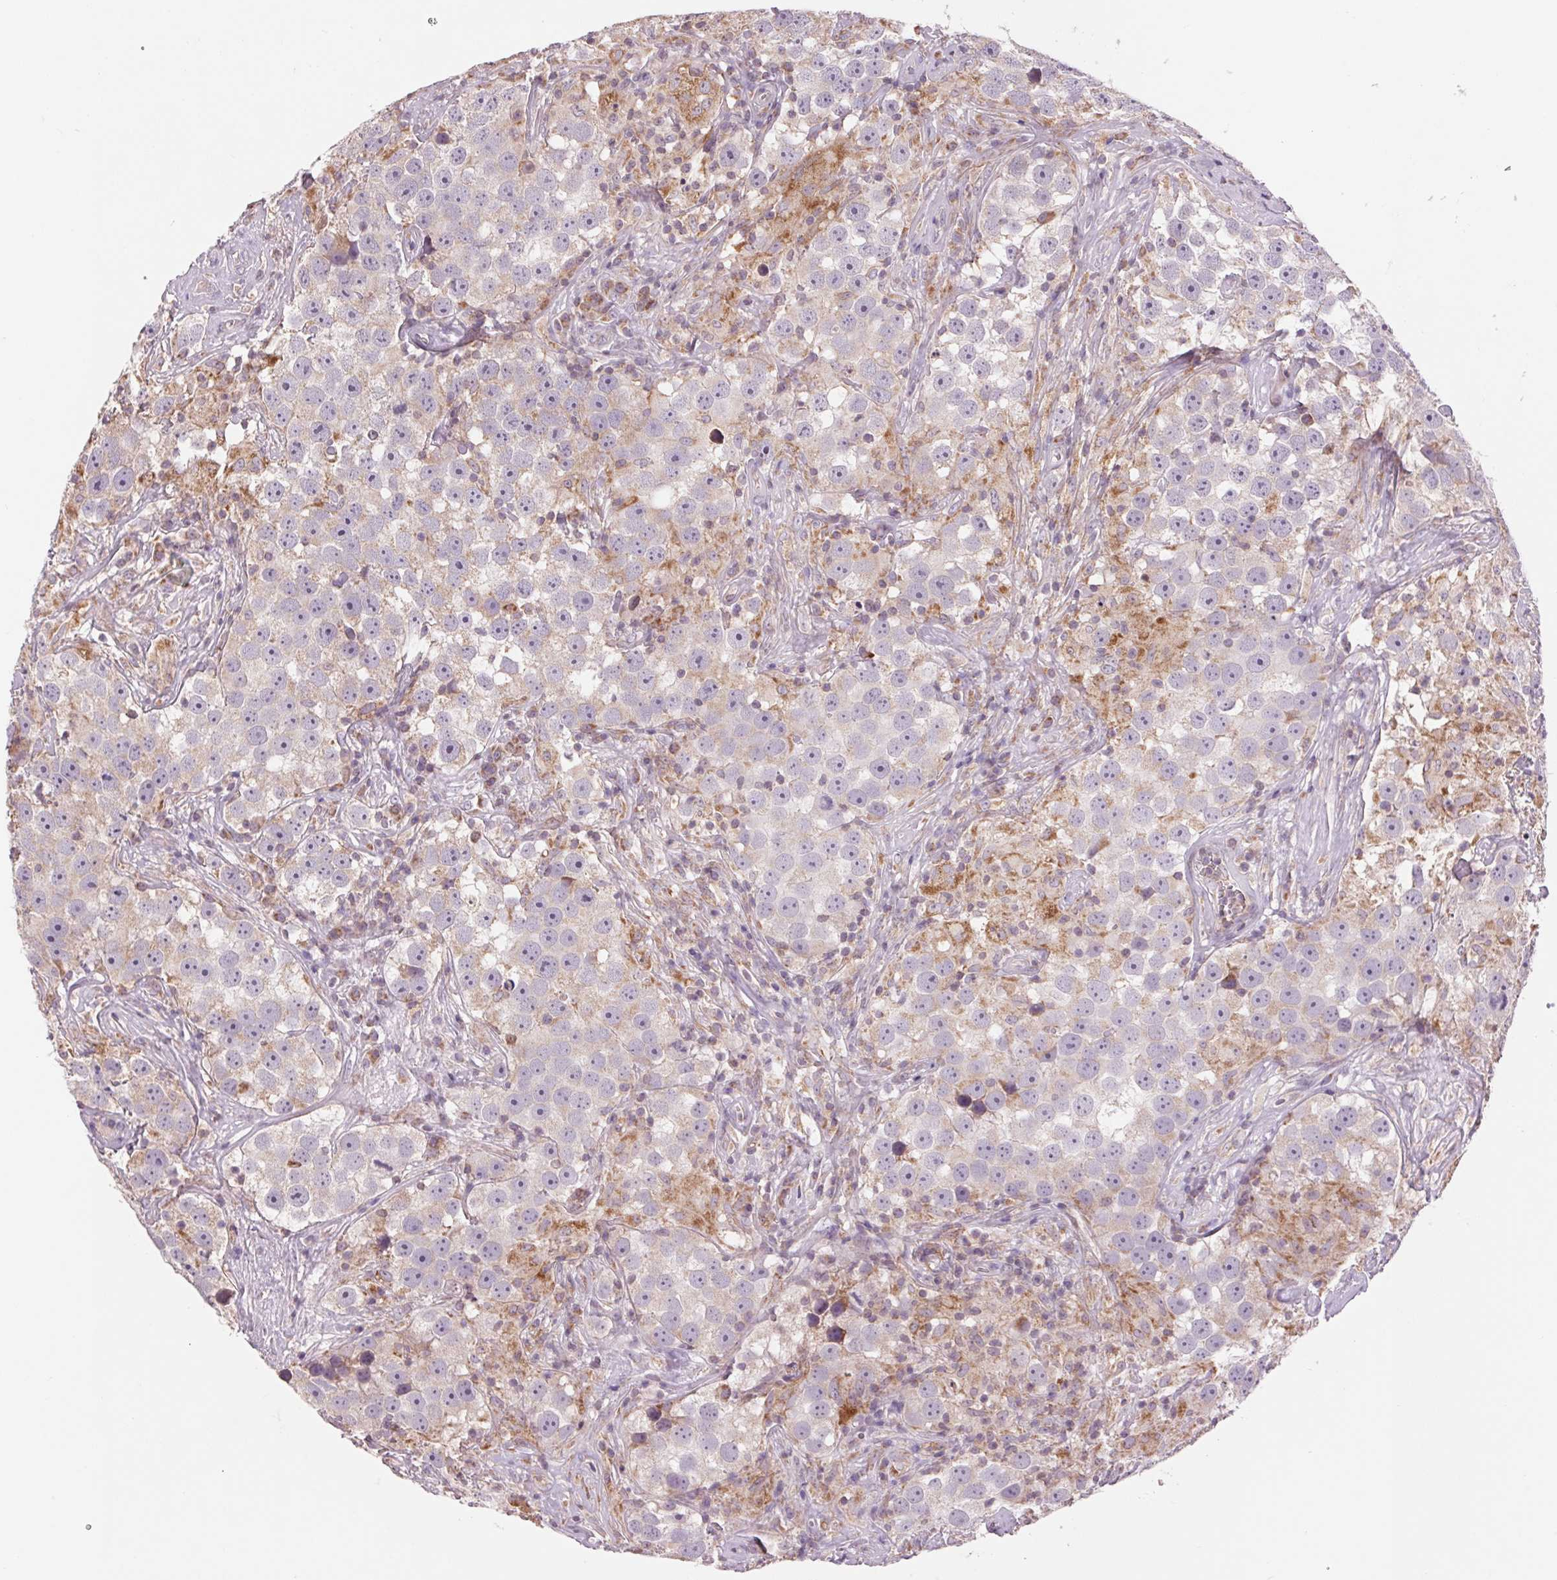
{"staining": {"intensity": "negative", "quantity": "none", "location": "none"}, "tissue": "testis cancer", "cell_type": "Tumor cells", "image_type": "cancer", "snomed": [{"axis": "morphology", "description": "Seminoma, NOS"}, {"axis": "topography", "description": "Testis"}], "caption": "An image of human testis cancer is negative for staining in tumor cells.", "gene": "COX6A1", "patient": {"sex": "male", "age": 49}}